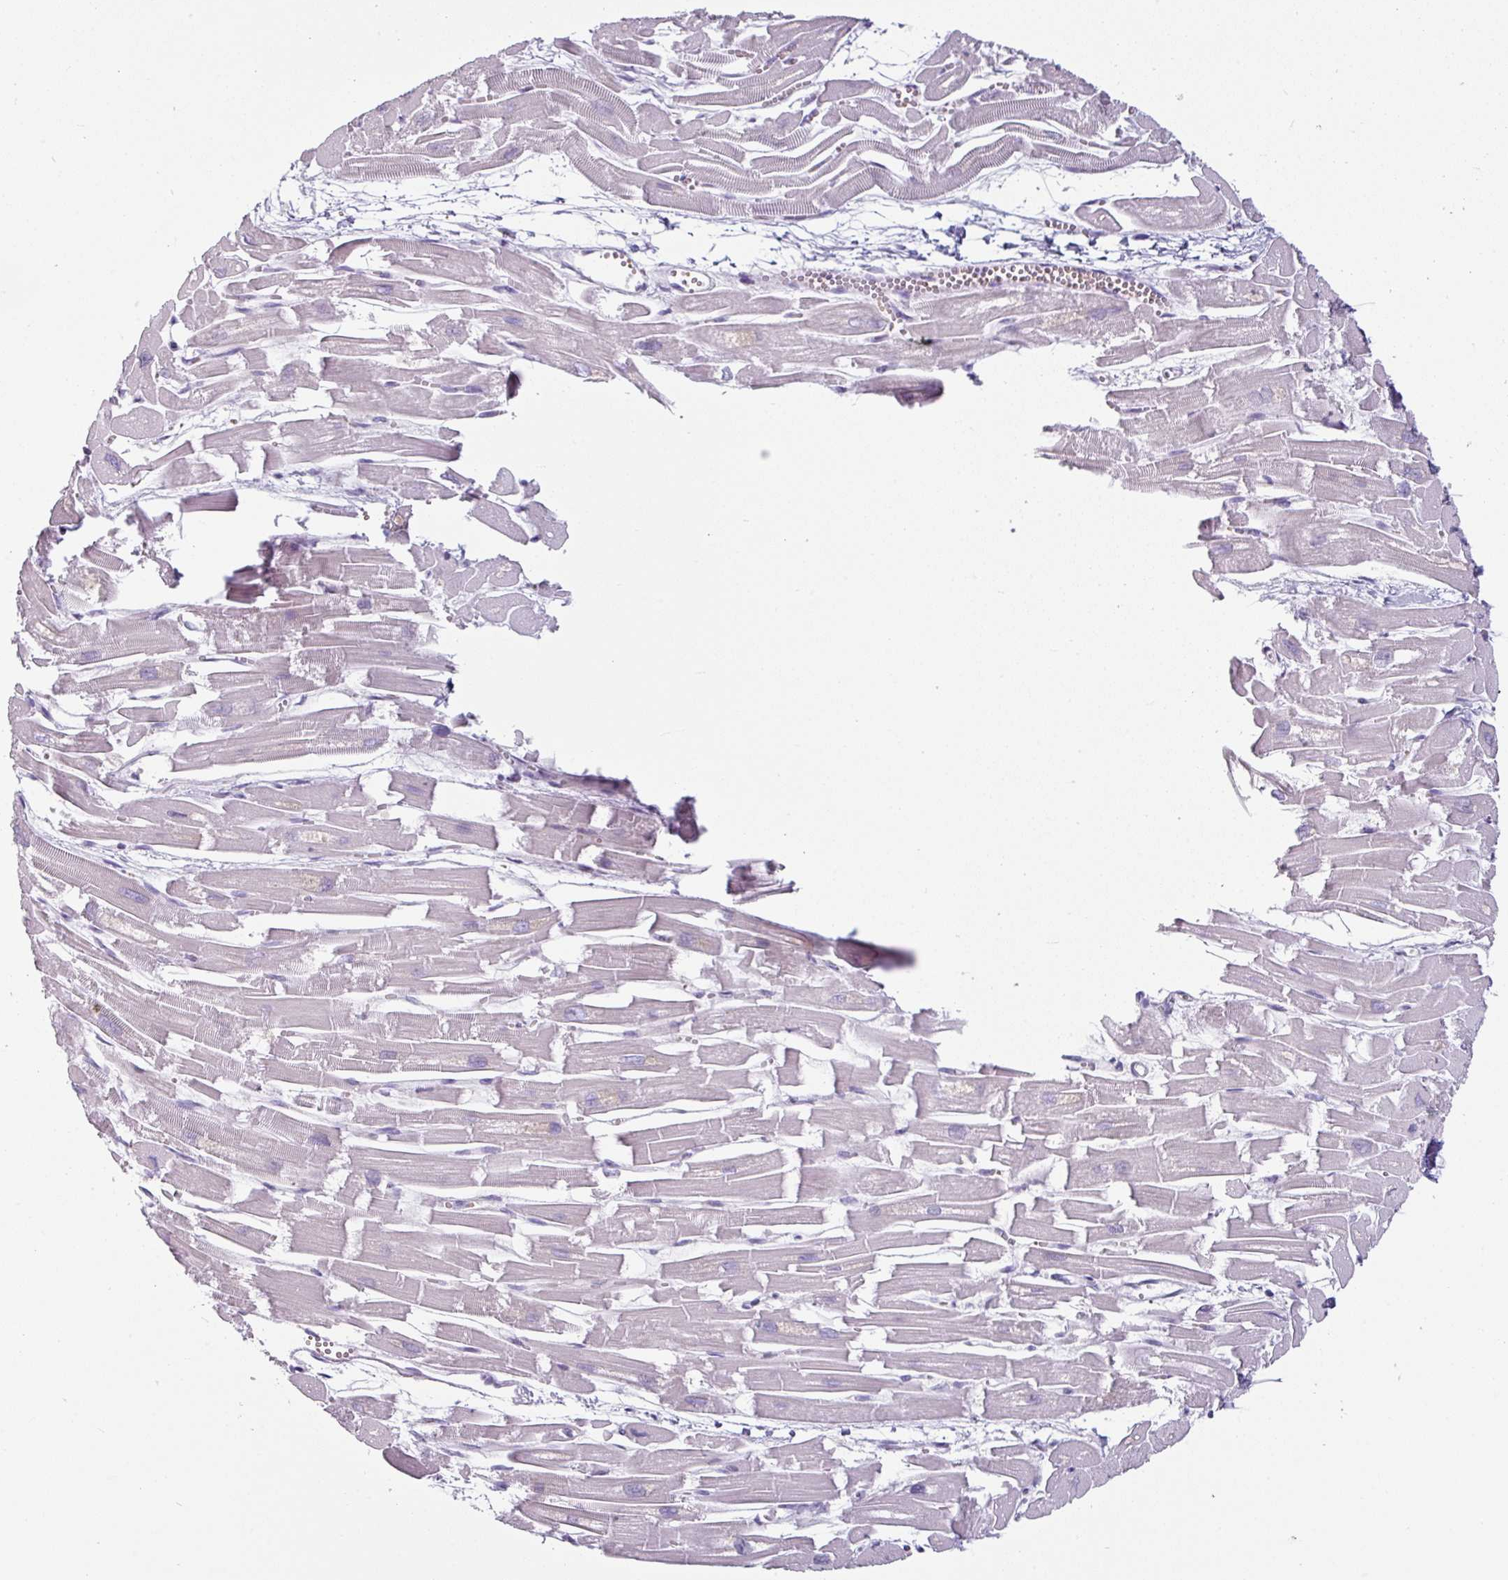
{"staining": {"intensity": "negative", "quantity": "none", "location": "none"}, "tissue": "heart muscle", "cell_type": "Cardiomyocytes", "image_type": "normal", "snomed": [{"axis": "morphology", "description": "Normal tissue, NOS"}, {"axis": "topography", "description": "Heart"}], "caption": "Immunohistochemical staining of unremarkable heart muscle shows no significant expression in cardiomyocytes. Brightfield microscopy of immunohistochemistry (IHC) stained with DAB (3,3'-diaminobenzidine) (brown) and hematoxylin (blue), captured at high magnification.", "gene": "CLCA1", "patient": {"sex": "male", "age": 54}}